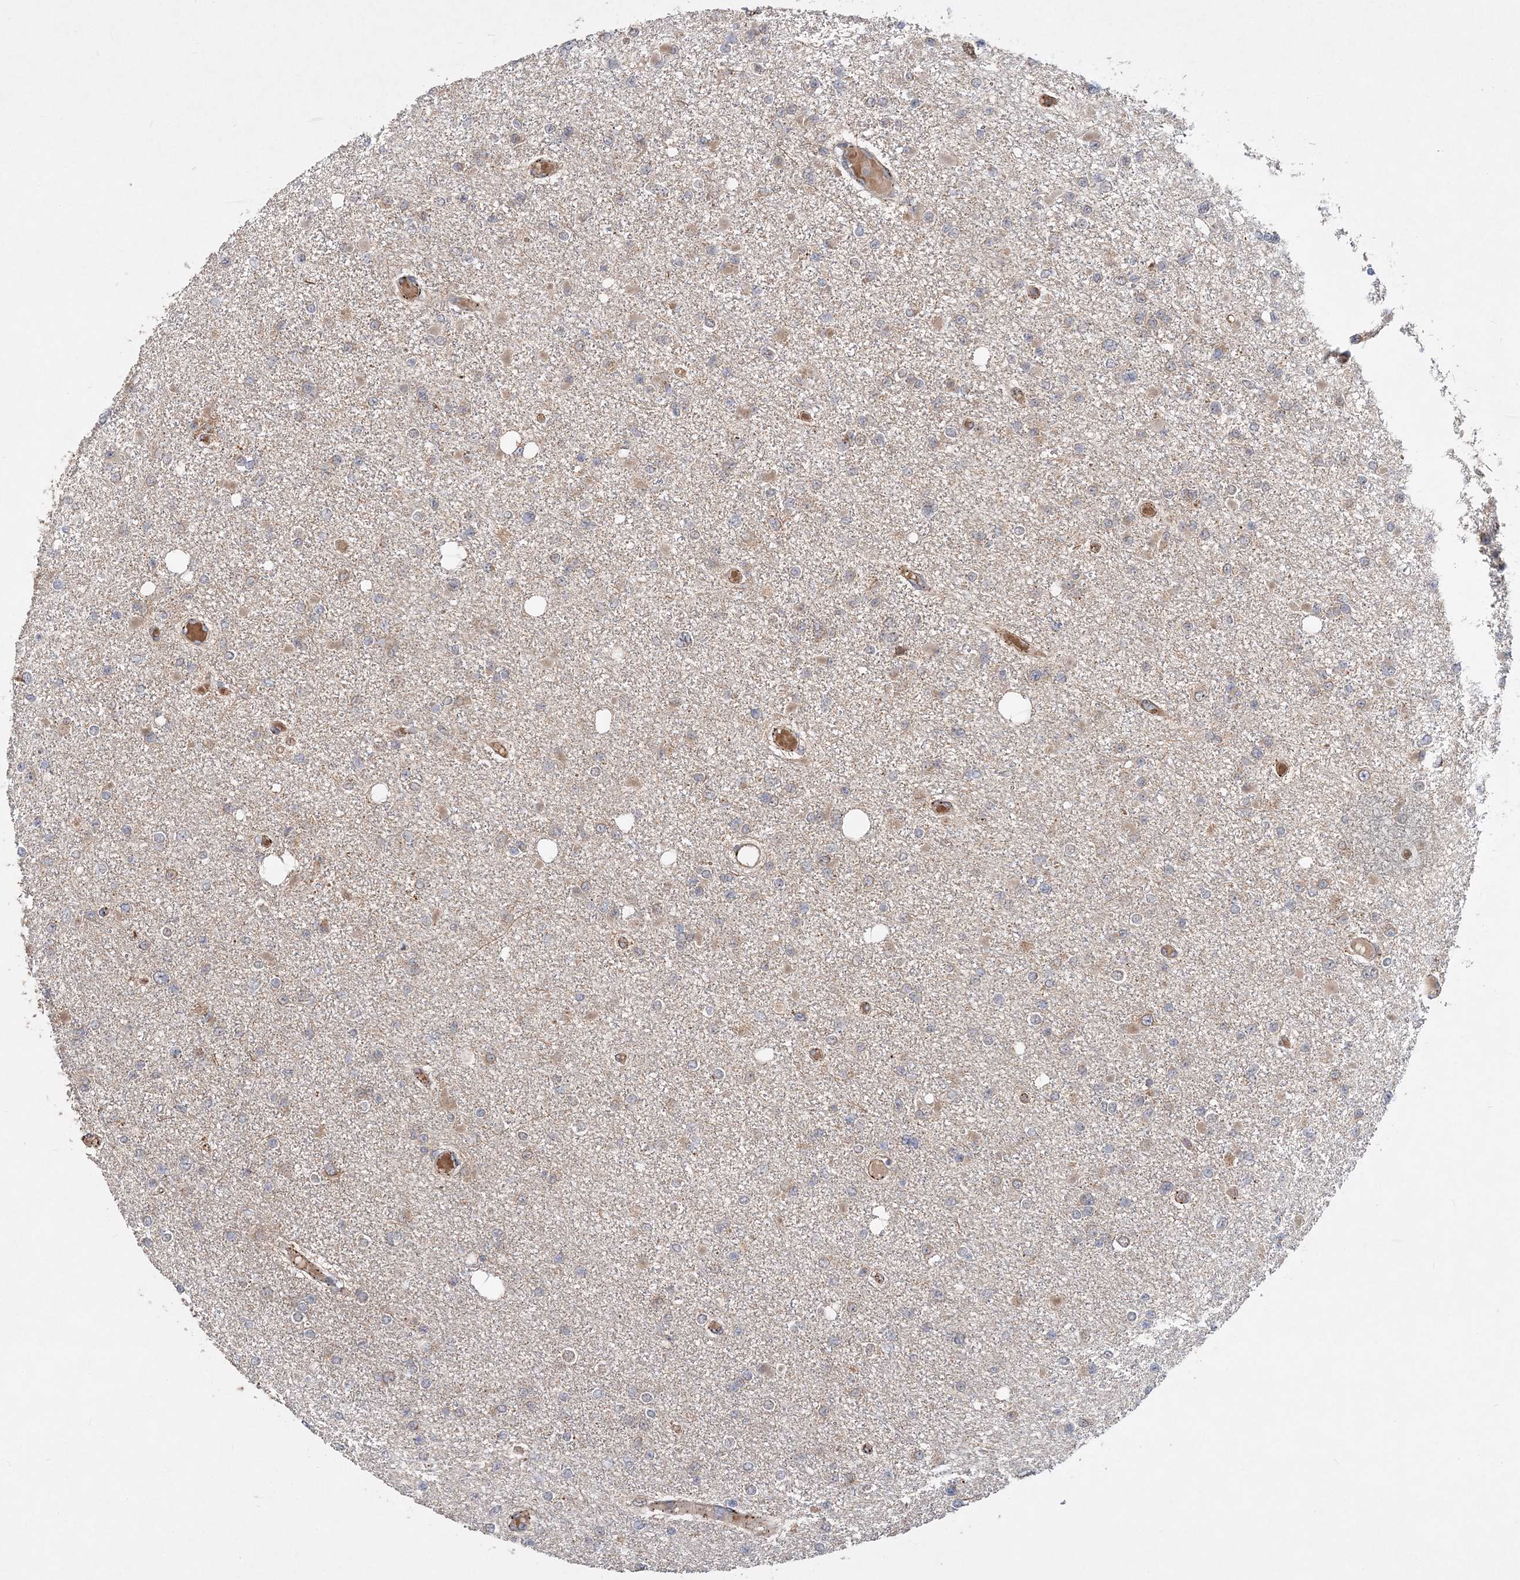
{"staining": {"intensity": "negative", "quantity": "none", "location": "none"}, "tissue": "glioma", "cell_type": "Tumor cells", "image_type": "cancer", "snomed": [{"axis": "morphology", "description": "Glioma, malignant, Low grade"}, {"axis": "topography", "description": "Brain"}], "caption": "A histopathology image of glioma stained for a protein reveals no brown staining in tumor cells.", "gene": "KIF4A", "patient": {"sex": "female", "age": 22}}